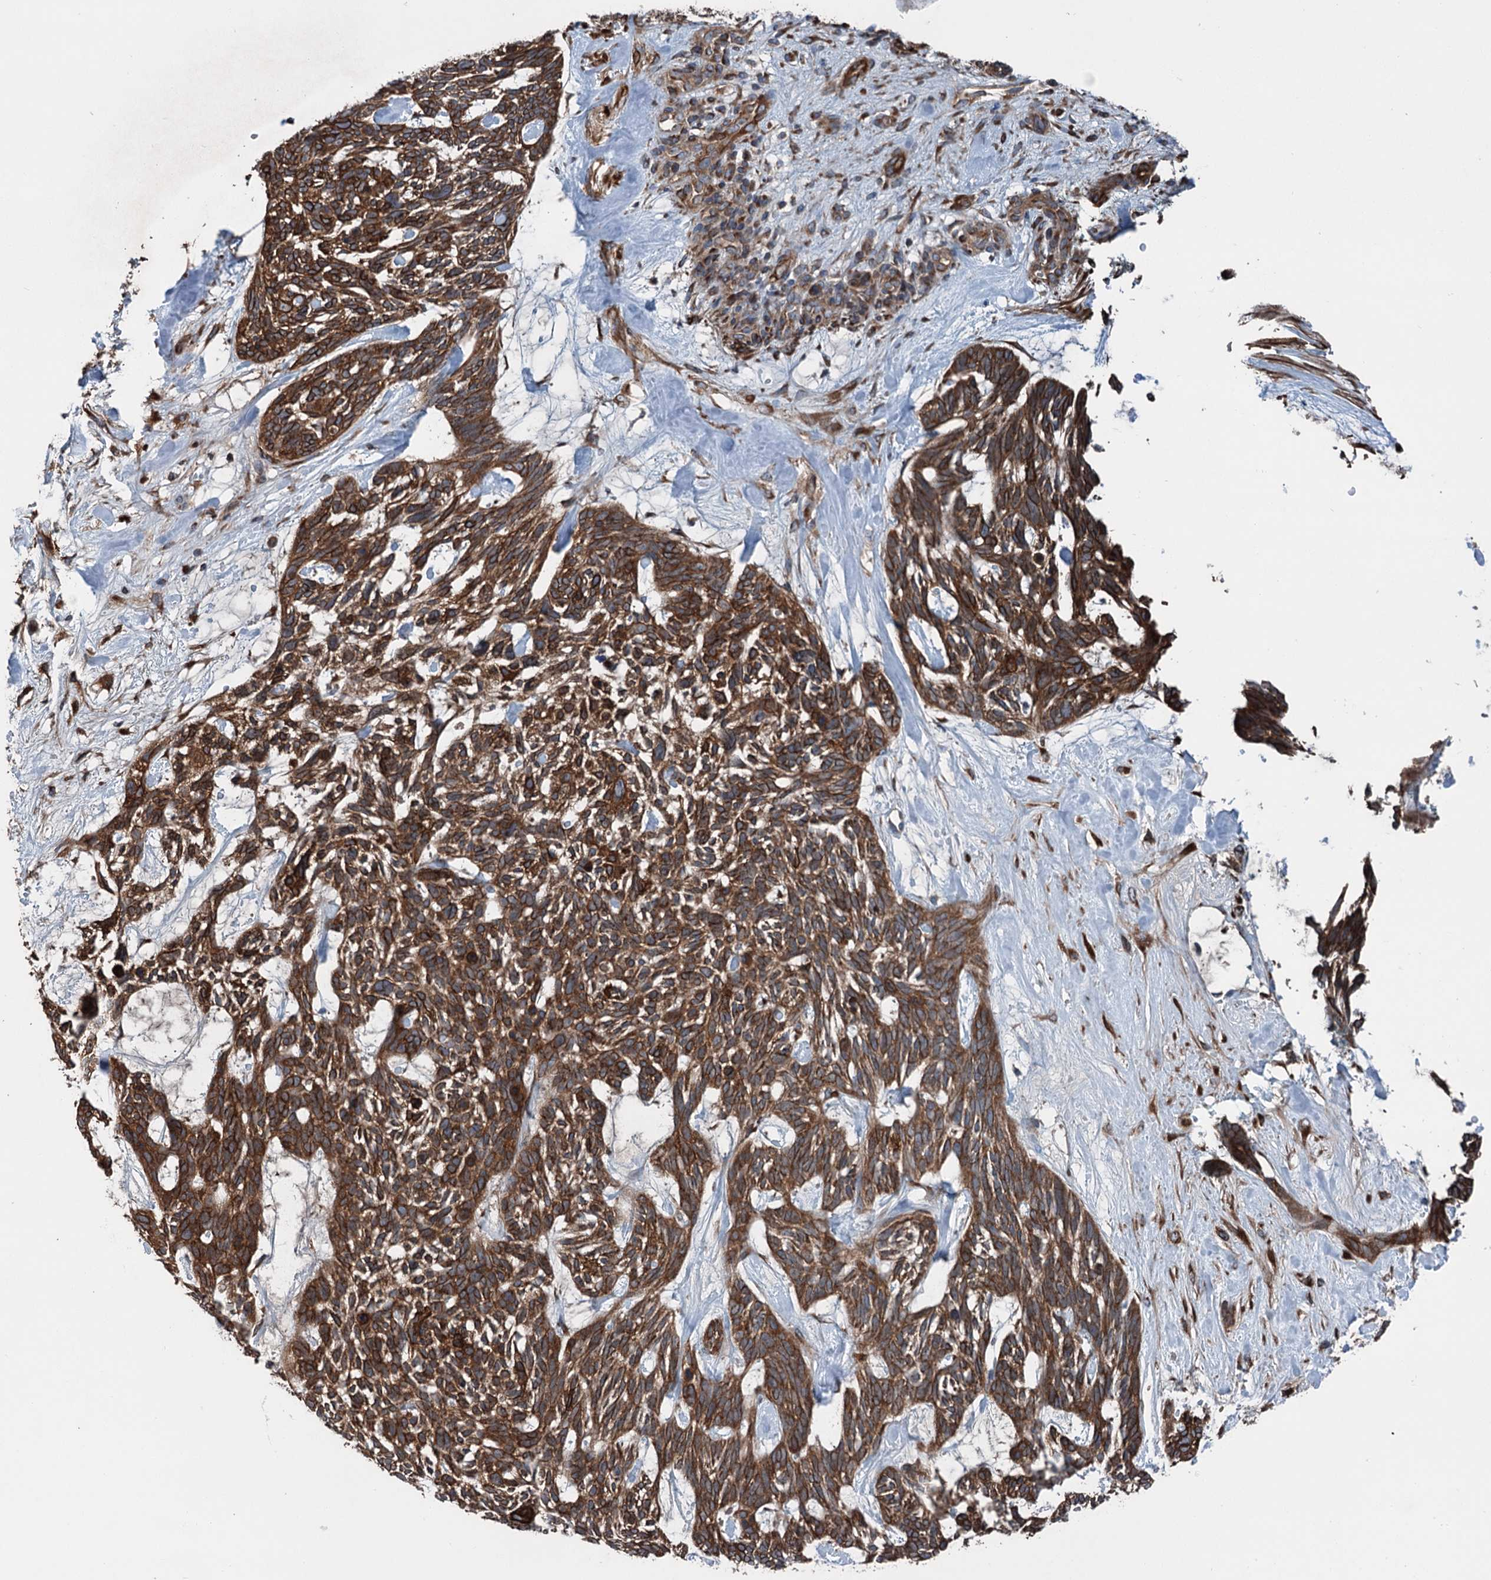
{"staining": {"intensity": "strong", "quantity": ">75%", "location": "cytoplasmic/membranous"}, "tissue": "skin cancer", "cell_type": "Tumor cells", "image_type": "cancer", "snomed": [{"axis": "morphology", "description": "Basal cell carcinoma"}, {"axis": "topography", "description": "Skin"}], "caption": "Protein expression analysis of skin cancer (basal cell carcinoma) demonstrates strong cytoplasmic/membranous staining in approximately >75% of tumor cells.", "gene": "CALCOCO1", "patient": {"sex": "male", "age": 88}}